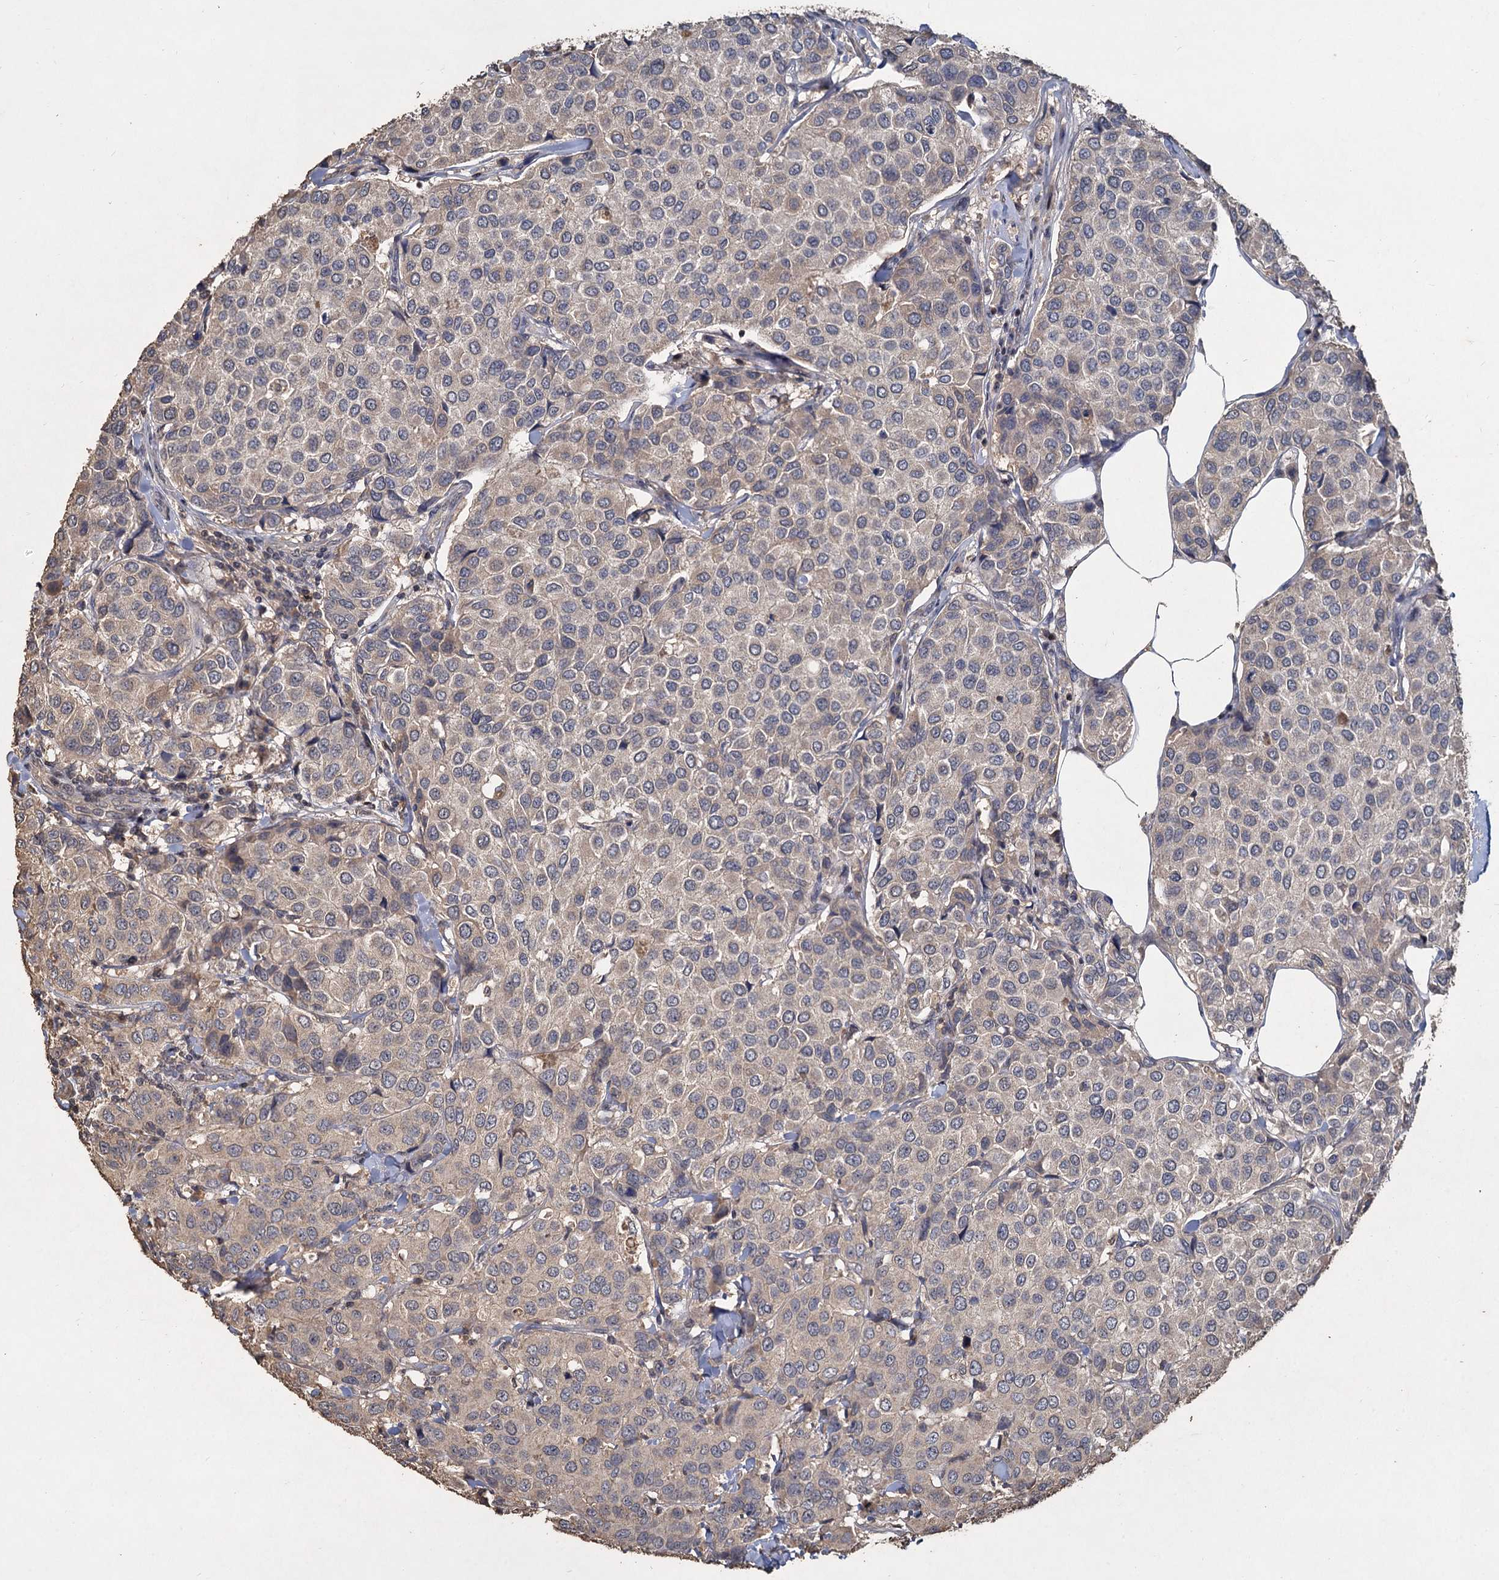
{"staining": {"intensity": "negative", "quantity": "none", "location": "none"}, "tissue": "breast cancer", "cell_type": "Tumor cells", "image_type": "cancer", "snomed": [{"axis": "morphology", "description": "Duct carcinoma"}, {"axis": "topography", "description": "Breast"}], "caption": "There is no significant staining in tumor cells of breast invasive ductal carcinoma.", "gene": "CCDC61", "patient": {"sex": "female", "age": 55}}